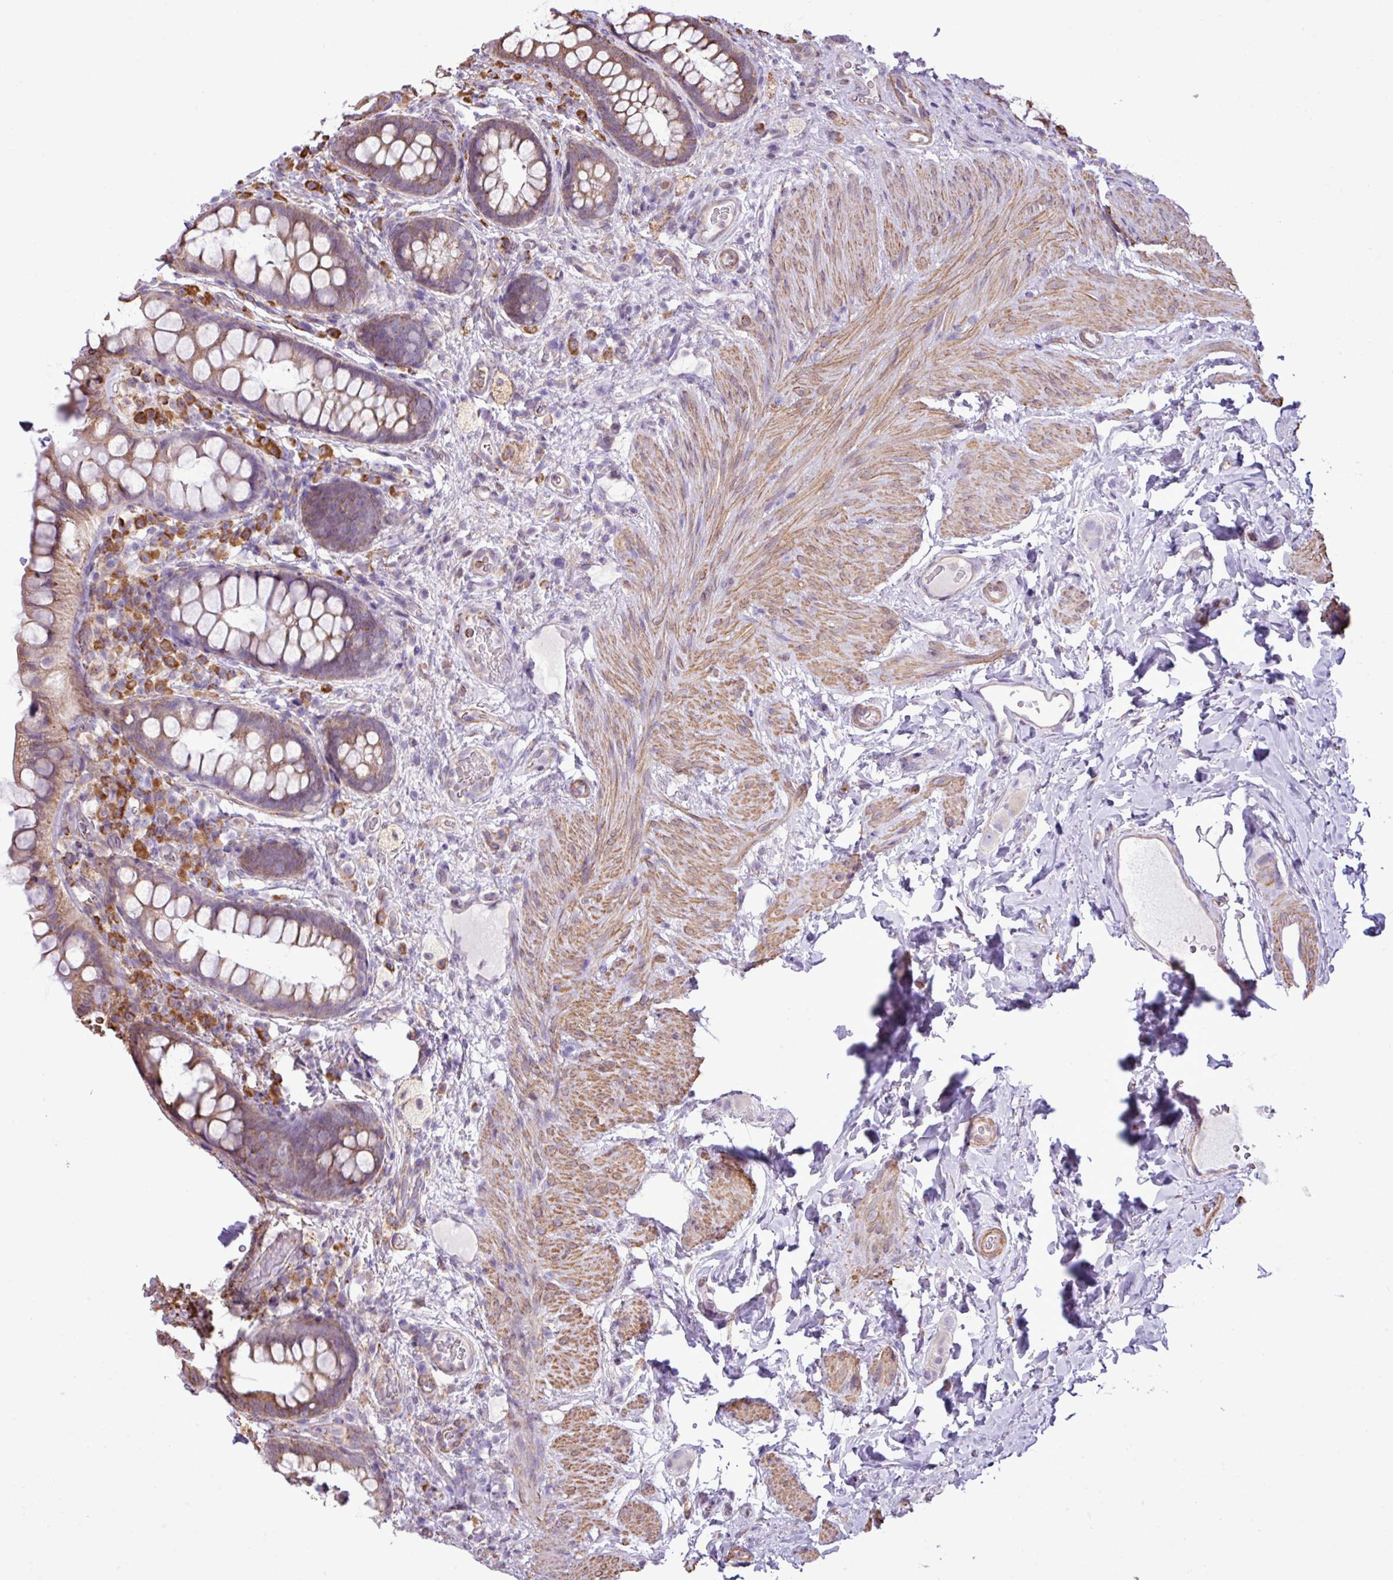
{"staining": {"intensity": "moderate", "quantity": "<25%", "location": "cytoplasmic/membranous"}, "tissue": "rectum", "cell_type": "Glandular cells", "image_type": "normal", "snomed": [{"axis": "morphology", "description": "Normal tissue, NOS"}, {"axis": "topography", "description": "Rectum"}, {"axis": "topography", "description": "Peripheral nerve tissue"}], "caption": "Rectum stained with DAB immunohistochemistry (IHC) reveals low levels of moderate cytoplasmic/membranous staining in about <25% of glandular cells. Using DAB (3,3'-diaminobenzidine) (brown) and hematoxylin (blue) stains, captured at high magnification using brightfield microscopy.", "gene": "ZSCAN5A", "patient": {"sex": "female", "age": 69}}